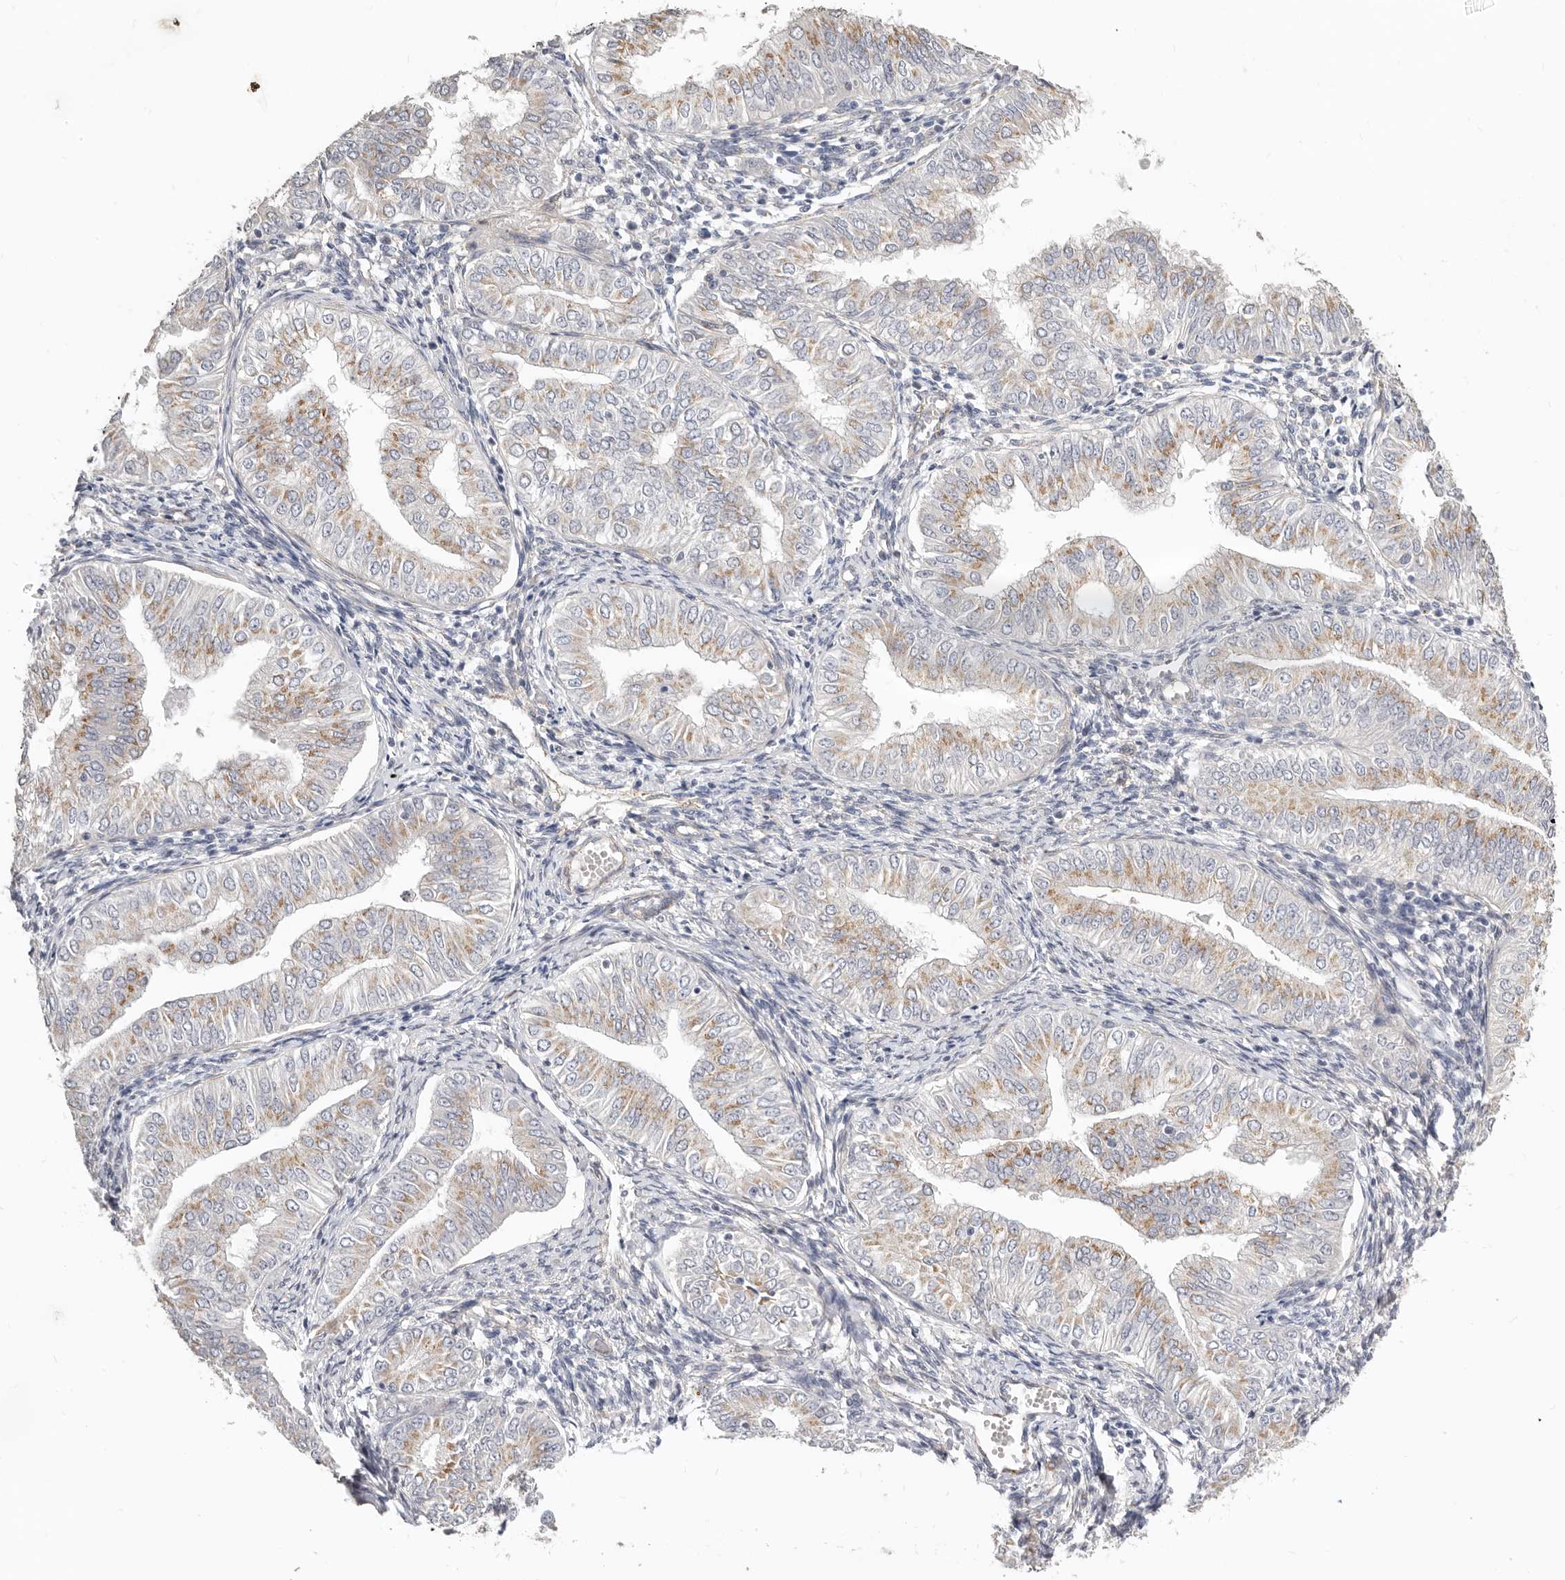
{"staining": {"intensity": "weak", "quantity": ">75%", "location": "cytoplasmic/membranous"}, "tissue": "endometrial cancer", "cell_type": "Tumor cells", "image_type": "cancer", "snomed": [{"axis": "morphology", "description": "Normal tissue, NOS"}, {"axis": "morphology", "description": "Adenocarcinoma, NOS"}, {"axis": "topography", "description": "Endometrium"}], "caption": "Endometrial cancer (adenocarcinoma) was stained to show a protein in brown. There is low levels of weak cytoplasmic/membranous expression in about >75% of tumor cells.", "gene": "RABAC1", "patient": {"sex": "female", "age": 53}}